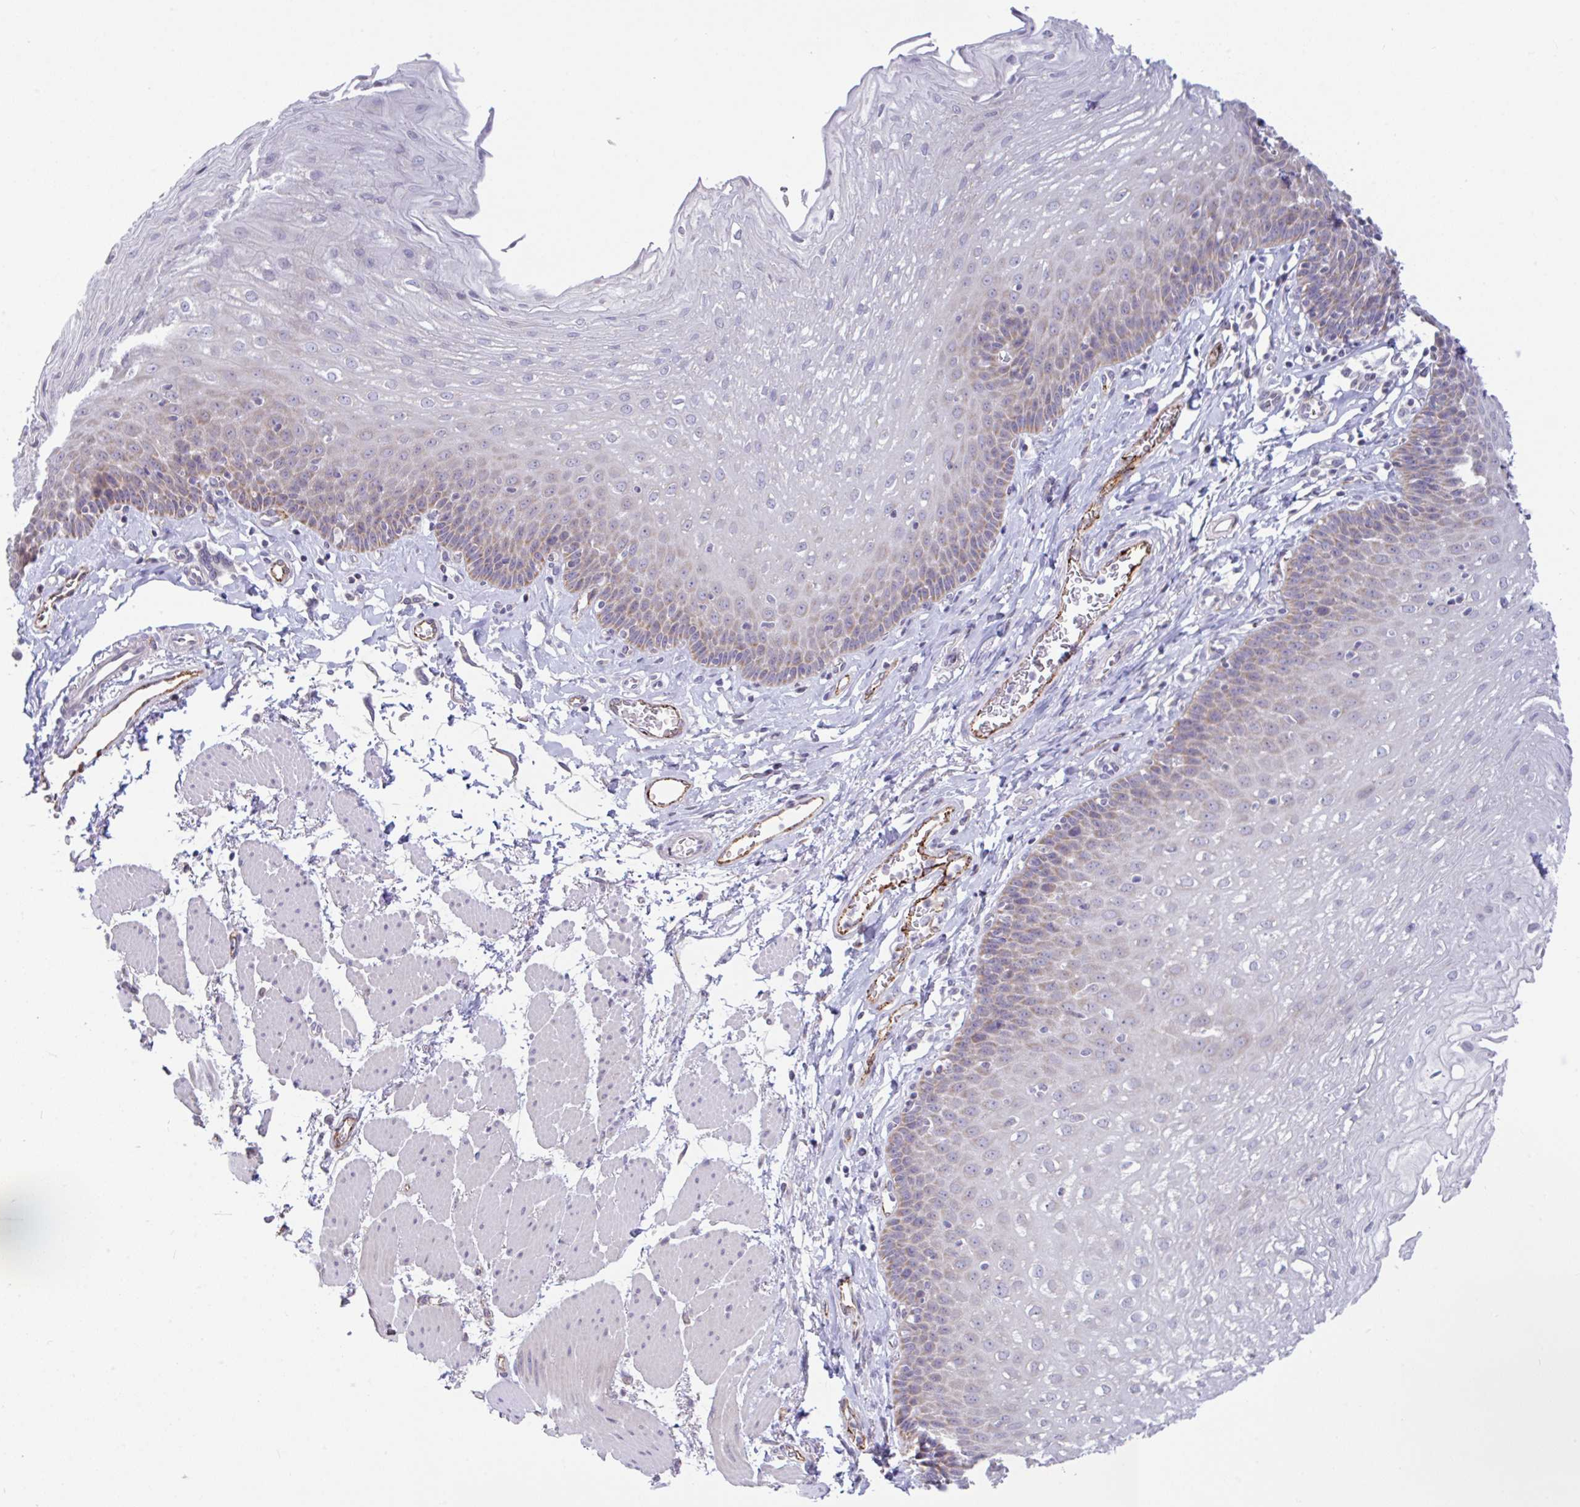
{"staining": {"intensity": "weak", "quantity": "<25%", "location": "cytoplasmic/membranous"}, "tissue": "esophagus", "cell_type": "Squamous epithelial cells", "image_type": "normal", "snomed": [{"axis": "morphology", "description": "Normal tissue, NOS"}, {"axis": "topography", "description": "Esophagus"}], "caption": "Immunohistochemistry of normal esophagus demonstrates no positivity in squamous epithelial cells.", "gene": "PLCD4", "patient": {"sex": "female", "age": 81}}